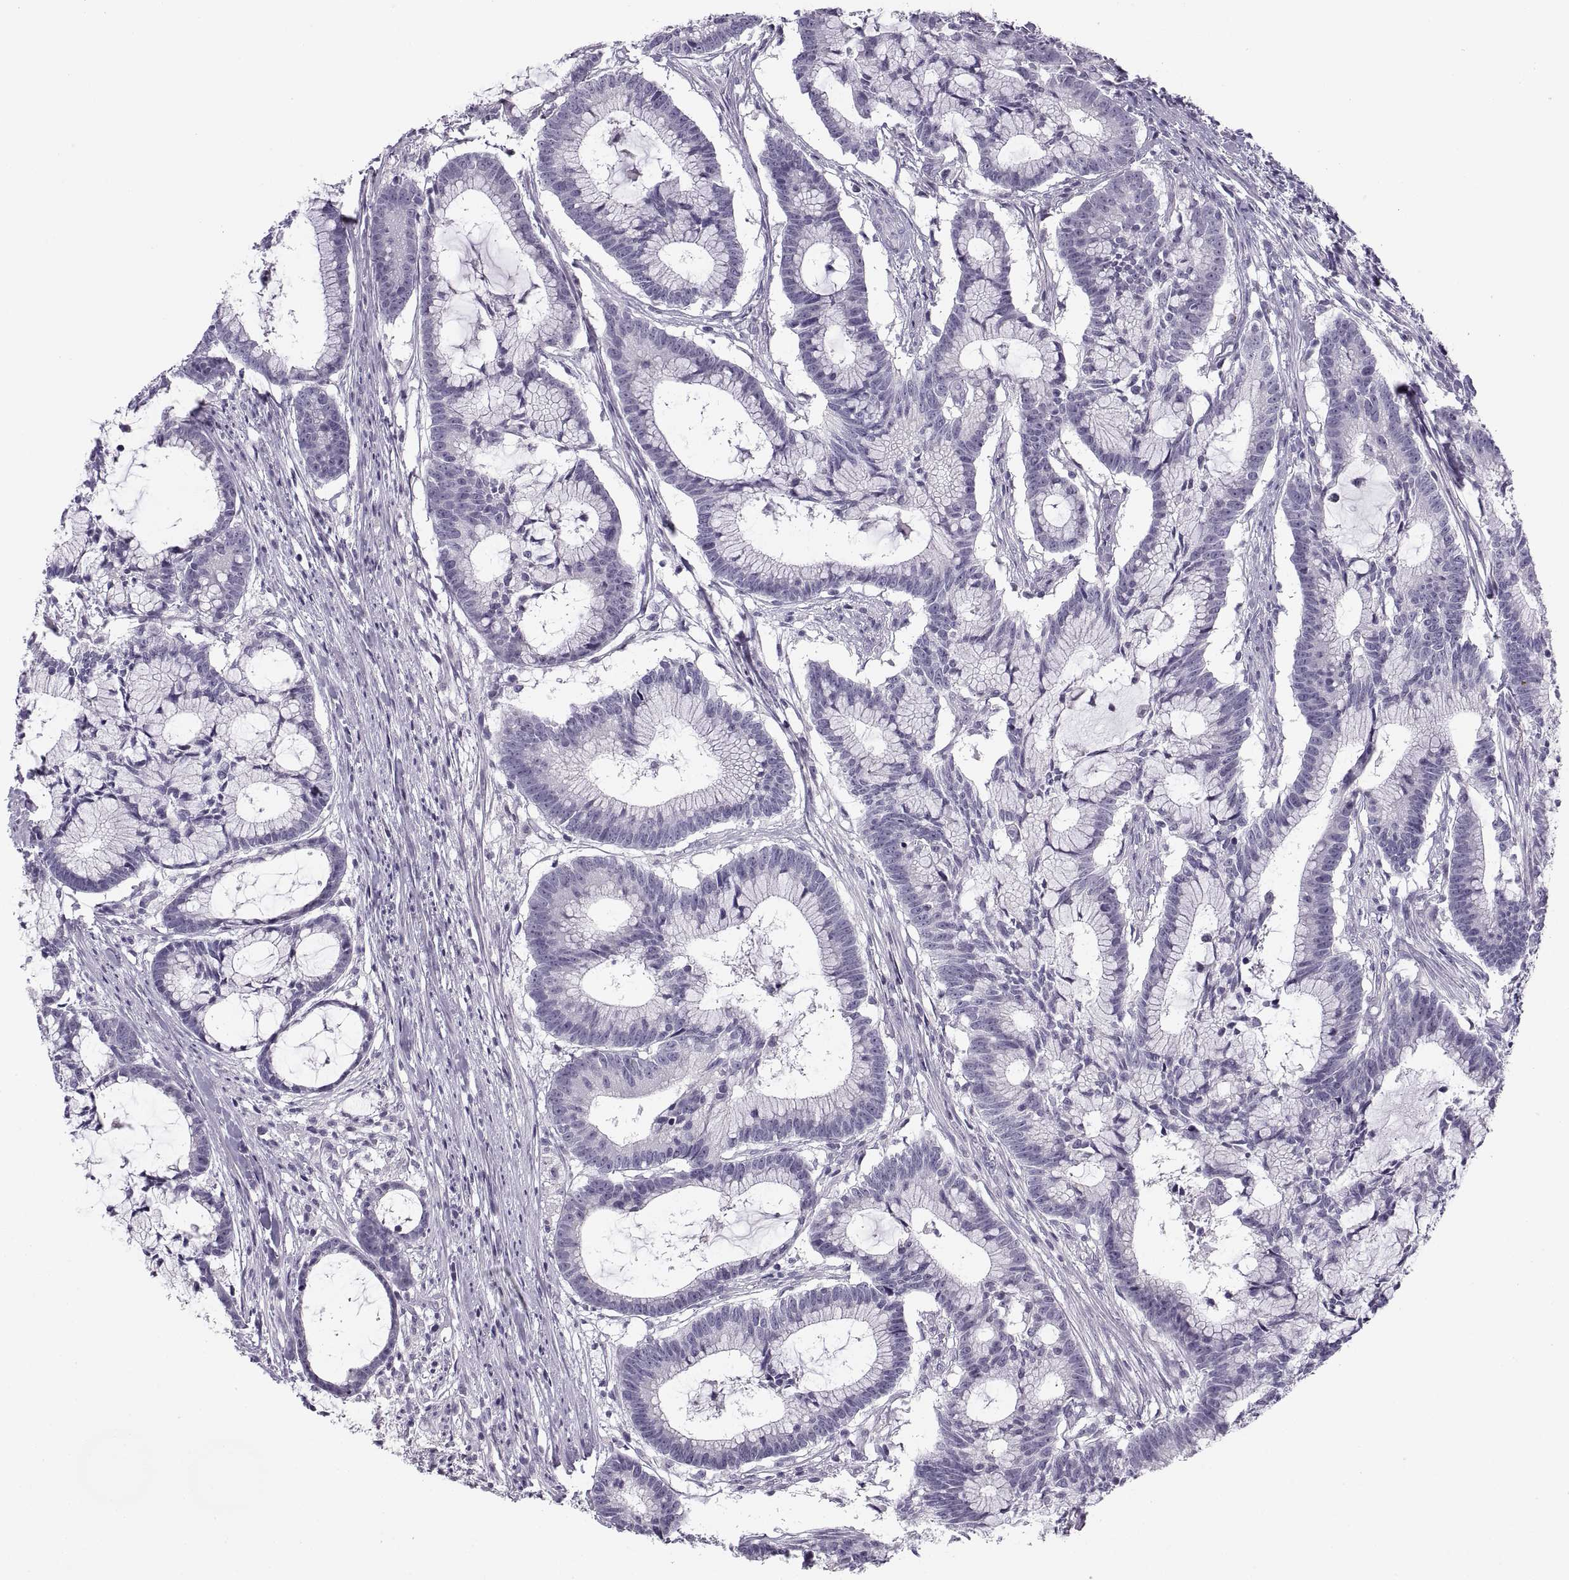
{"staining": {"intensity": "negative", "quantity": "none", "location": "none"}, "tissue": "colorectal cancer", "cell_type": "Tumor cells", "image_type": "cancer", "snomed": [{"axis": "morphology", "description": "Adenocarcinoma, NOS"}, {"axis": "topography", "description": "Colon"}], "caption": "This is an IHC photomicrograph of colorectal cancer. There is no expression in tumor cells.", "gene": "C3orf22", "patient": {"sex": "female", "age": 78}}